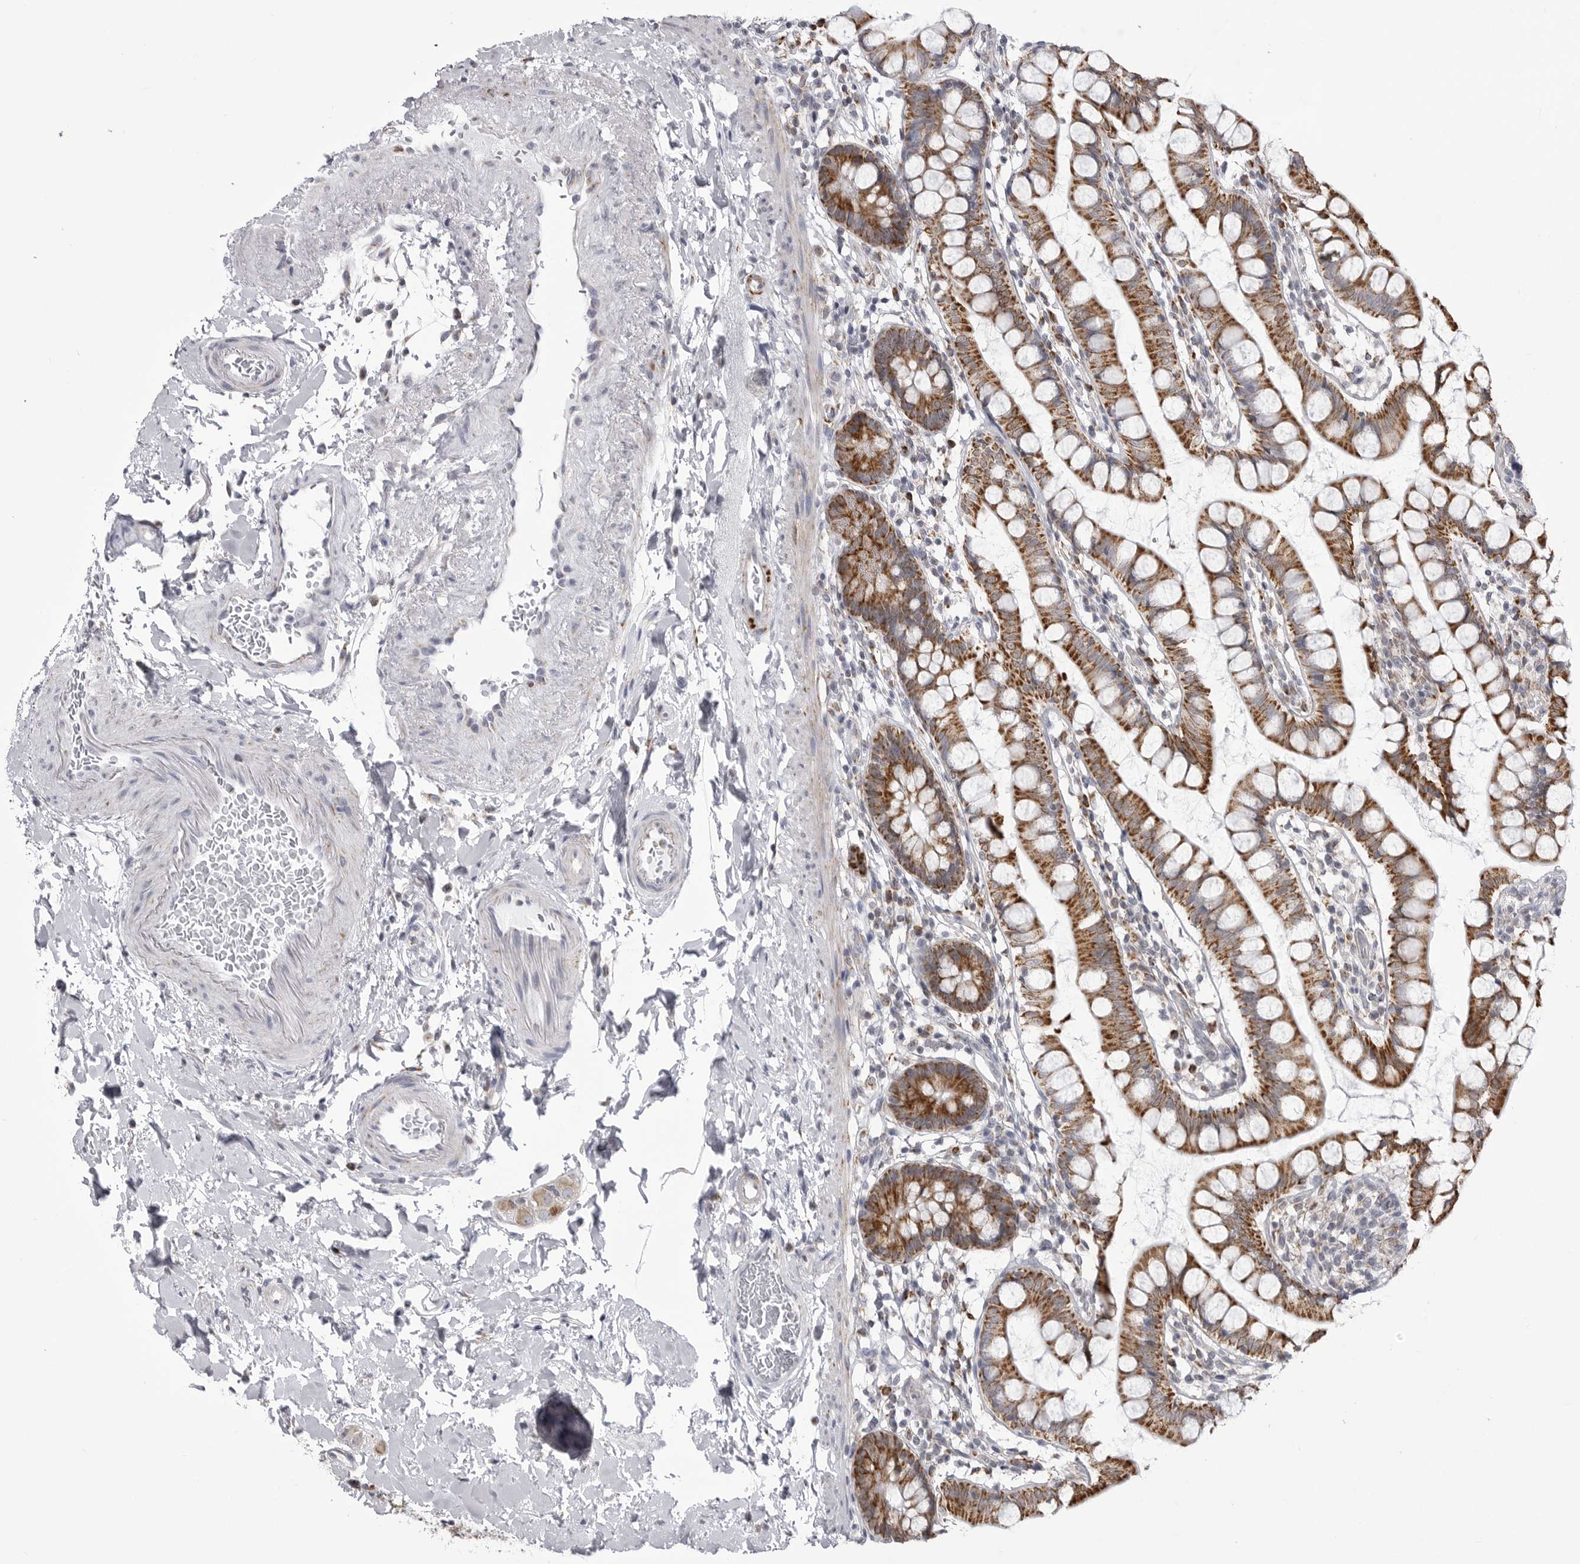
{"staining": {"intensity": "strong", "quantity": ">75%", "location": "cytoplasmic/membranous"}, "tissue": "small intestine", "cell_type": "Glandular cells", "image_type": "normal", "snomed": [{"axis": "morphology", "description": "Normal tissue, NOS"}, {"axis": "topography", "description": "Small intestine"}], "caption": "Immunohistochemical staining of benign human small intestine shows high levels of strong cytoplasmic/membranous positivity in about >75% of glandular cells. The staining was performed using DAB (3,3'-diaminobenzidine) to visualize the protein expression in brown, while the nuclei were stained in blue with hematoxylin (Magnification: 20x).", "gene": "FH", "patient": {"sex": "female", "age": 84}}